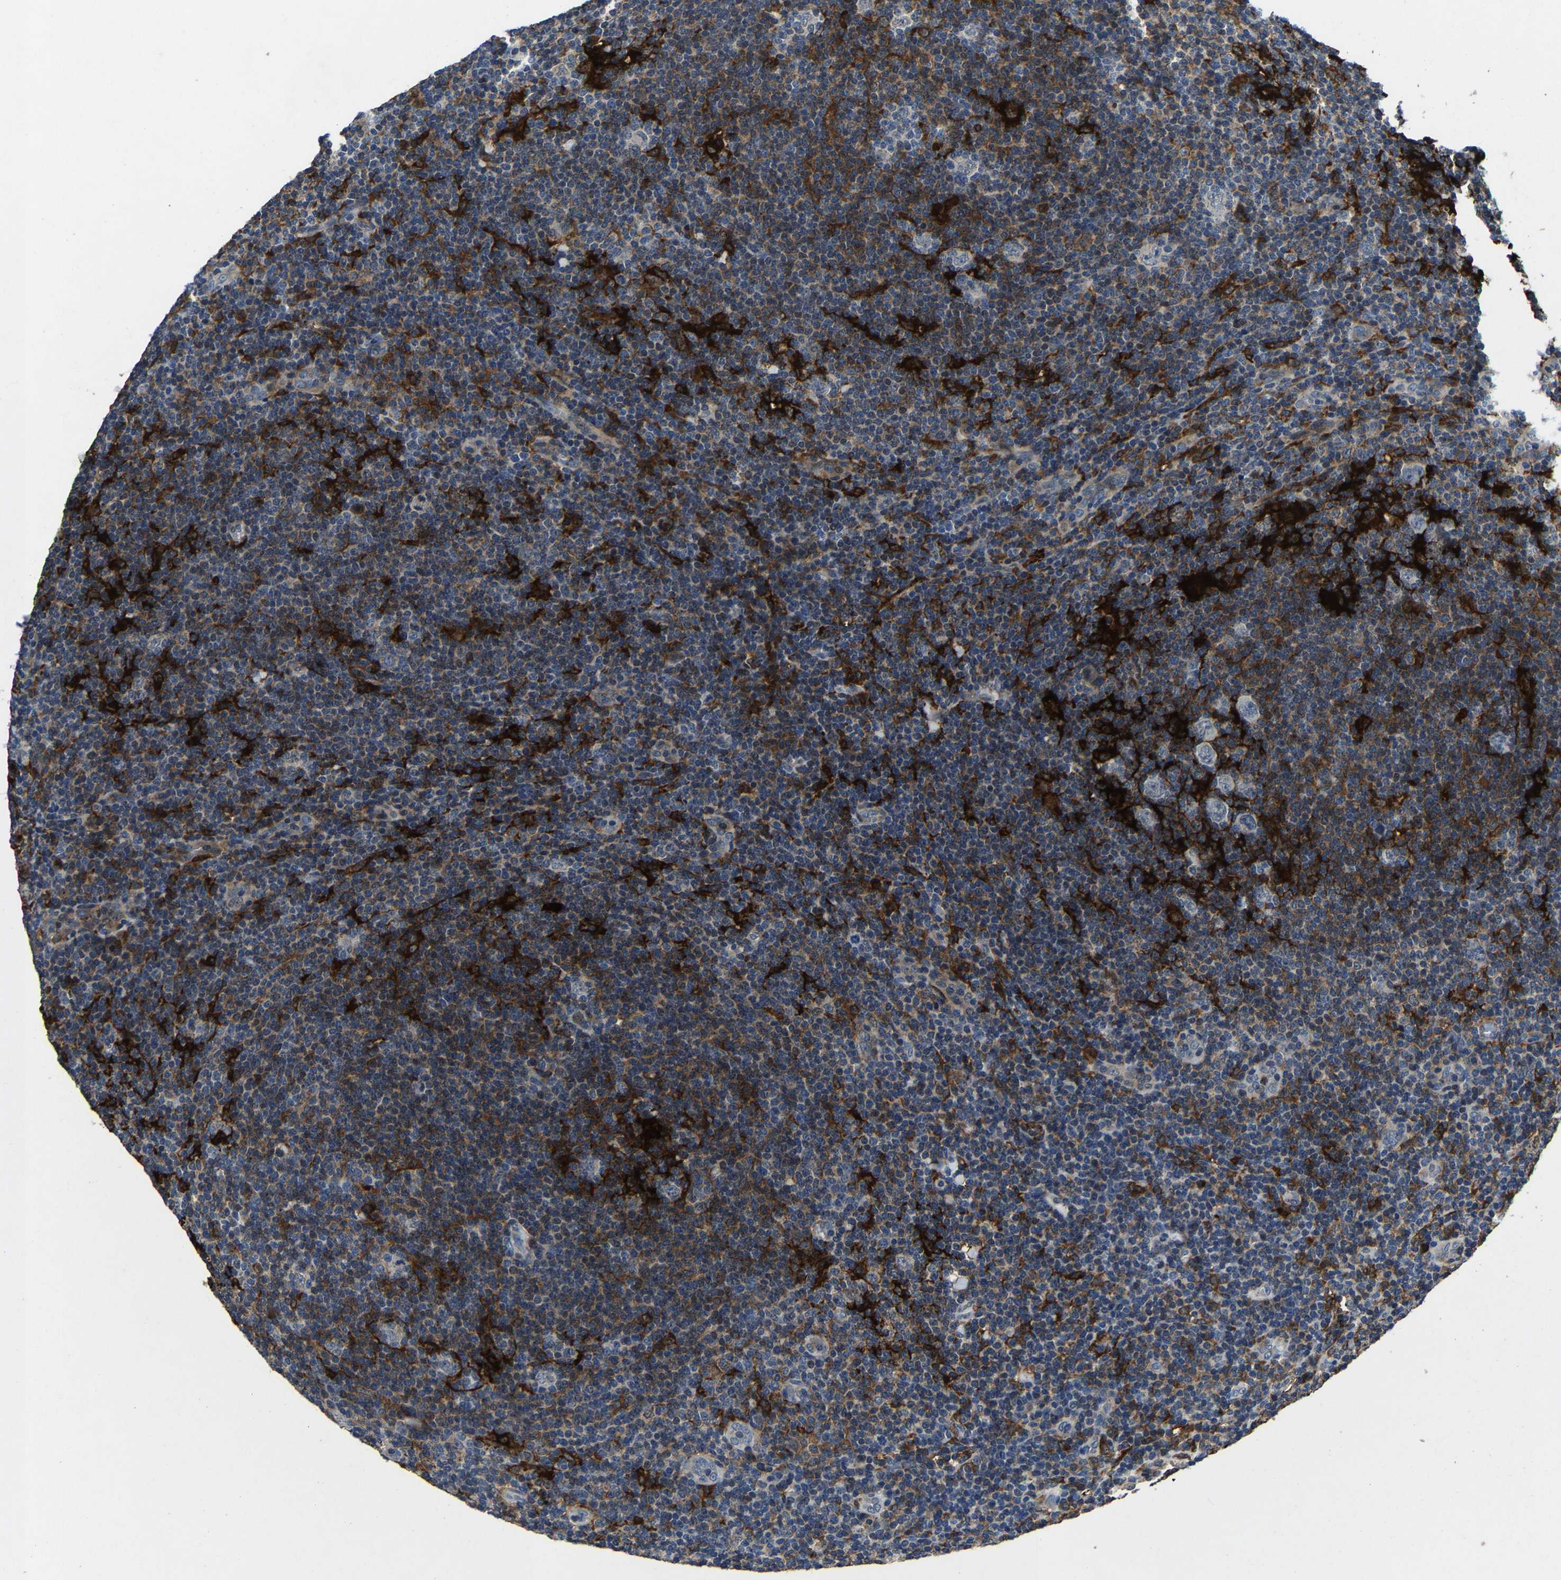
{"staining": {"intensity": "negative", "quantity": "none", "location": "none"}, "tissue": "lymphoma", "cell_type": "Tumor cells", "image_type": "cancer", "snomed": [{"axis": "morphology", "description": "Hodgkin's disease, NOS"}, {"axis": "topography", "description": "Lymph node"}], "caption": "This is an immunohistochemistry micrograph of Hodgkin's disease. There is no positivity in tumor cells.", "gene": "PCNX2", "patient": {"sex": "female", "age": 57}}